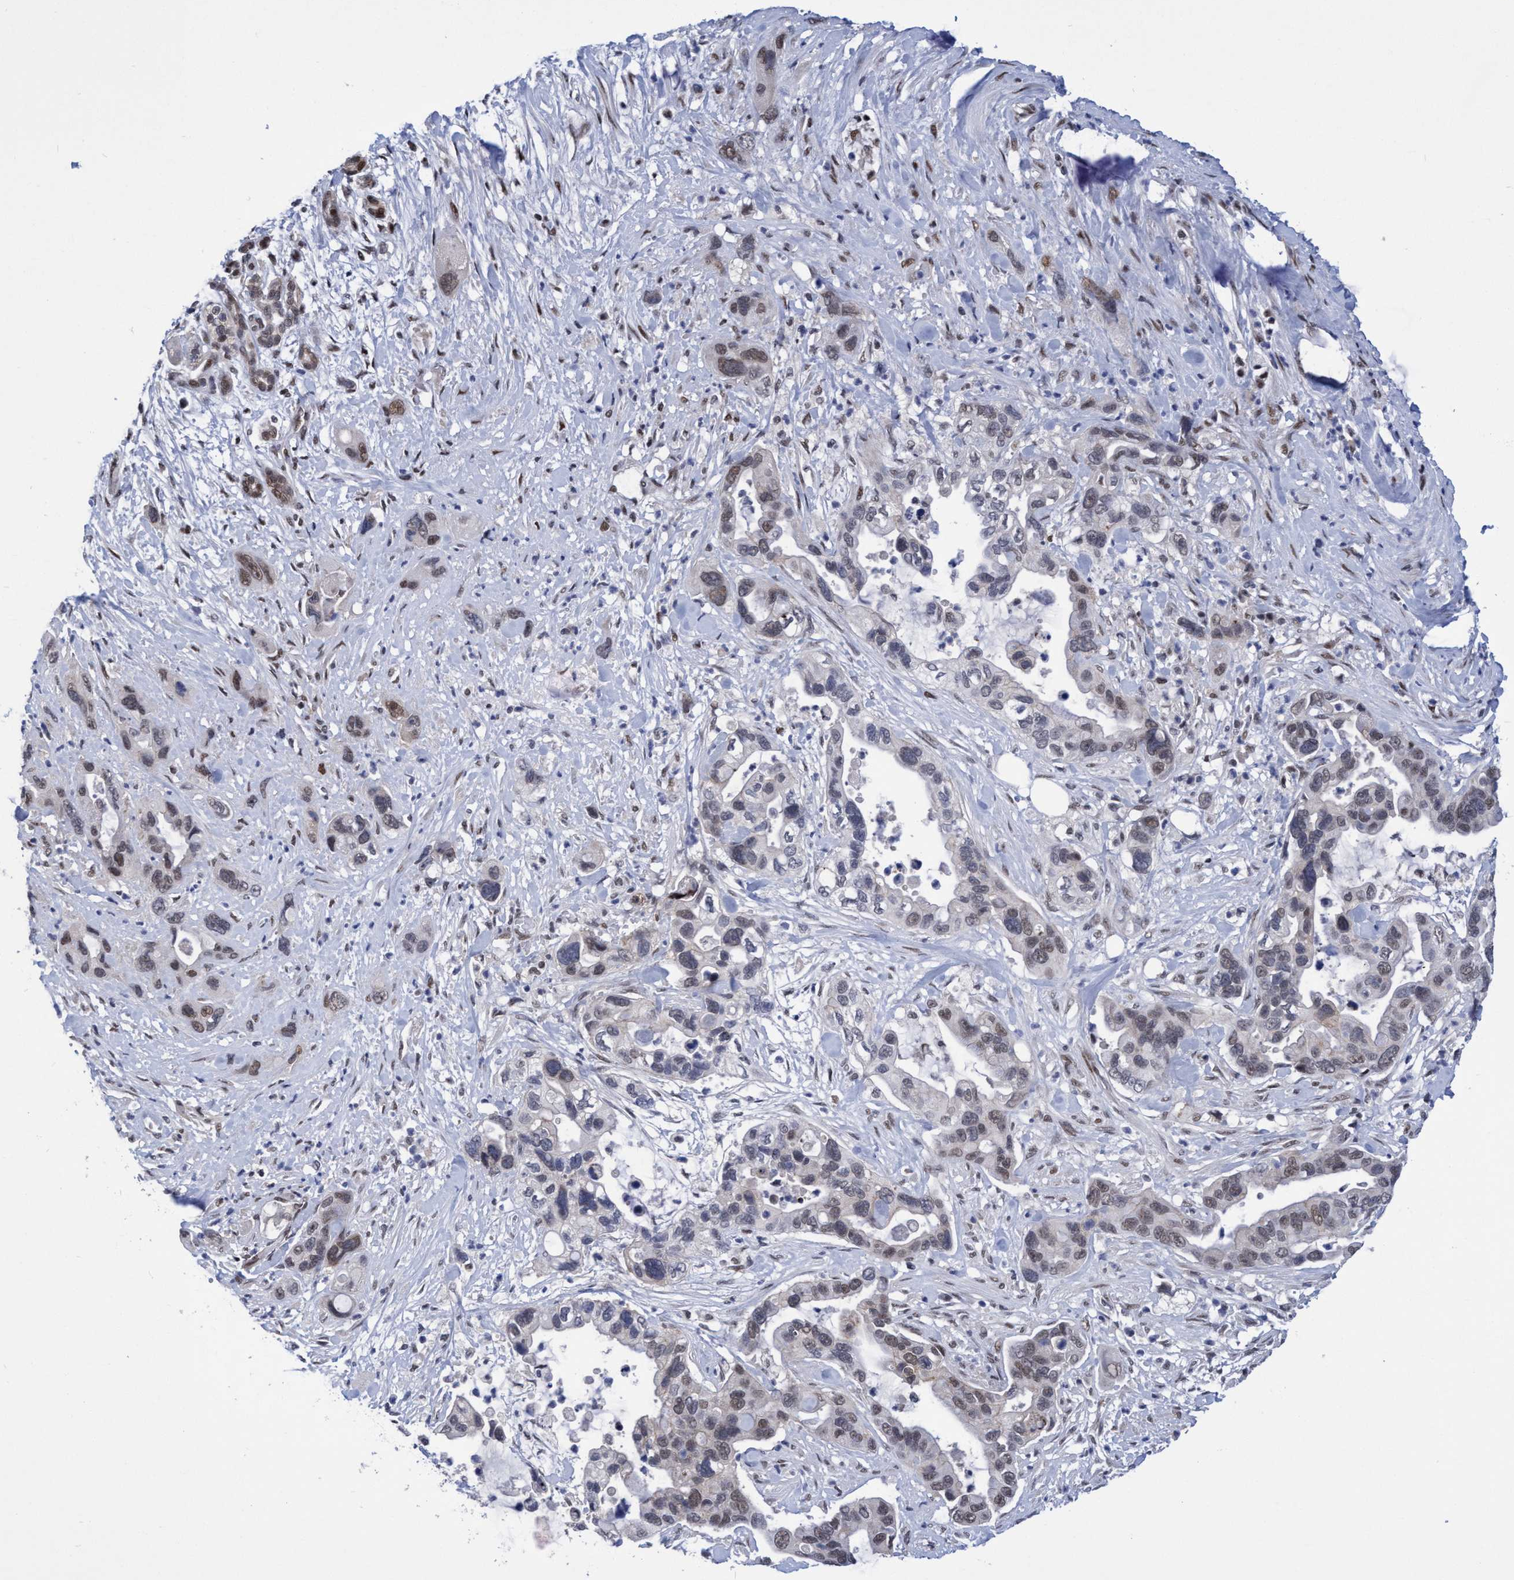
{"staining": {"intensity": "weak", "quantity": "25%-75%", "location": "nuclear"}, "tissue": "pancreatic cancer", "cell_type": "Tumor cells", "image_type": "cancer", "snomed": [{"axis": "morphology", "description": "Adenocarcinoma, NOS"}, {"axis": "topography", "description": "Pancreas"}], "caption": "This is an image of immunohistochemistry (IHC) staining of pancreatic cancer (adenocarcinoma), which shows weak positivity in the nuclear of tumor cells.", "gene": "C9orf78", "patient": {"sex": "female", "age": 70}}